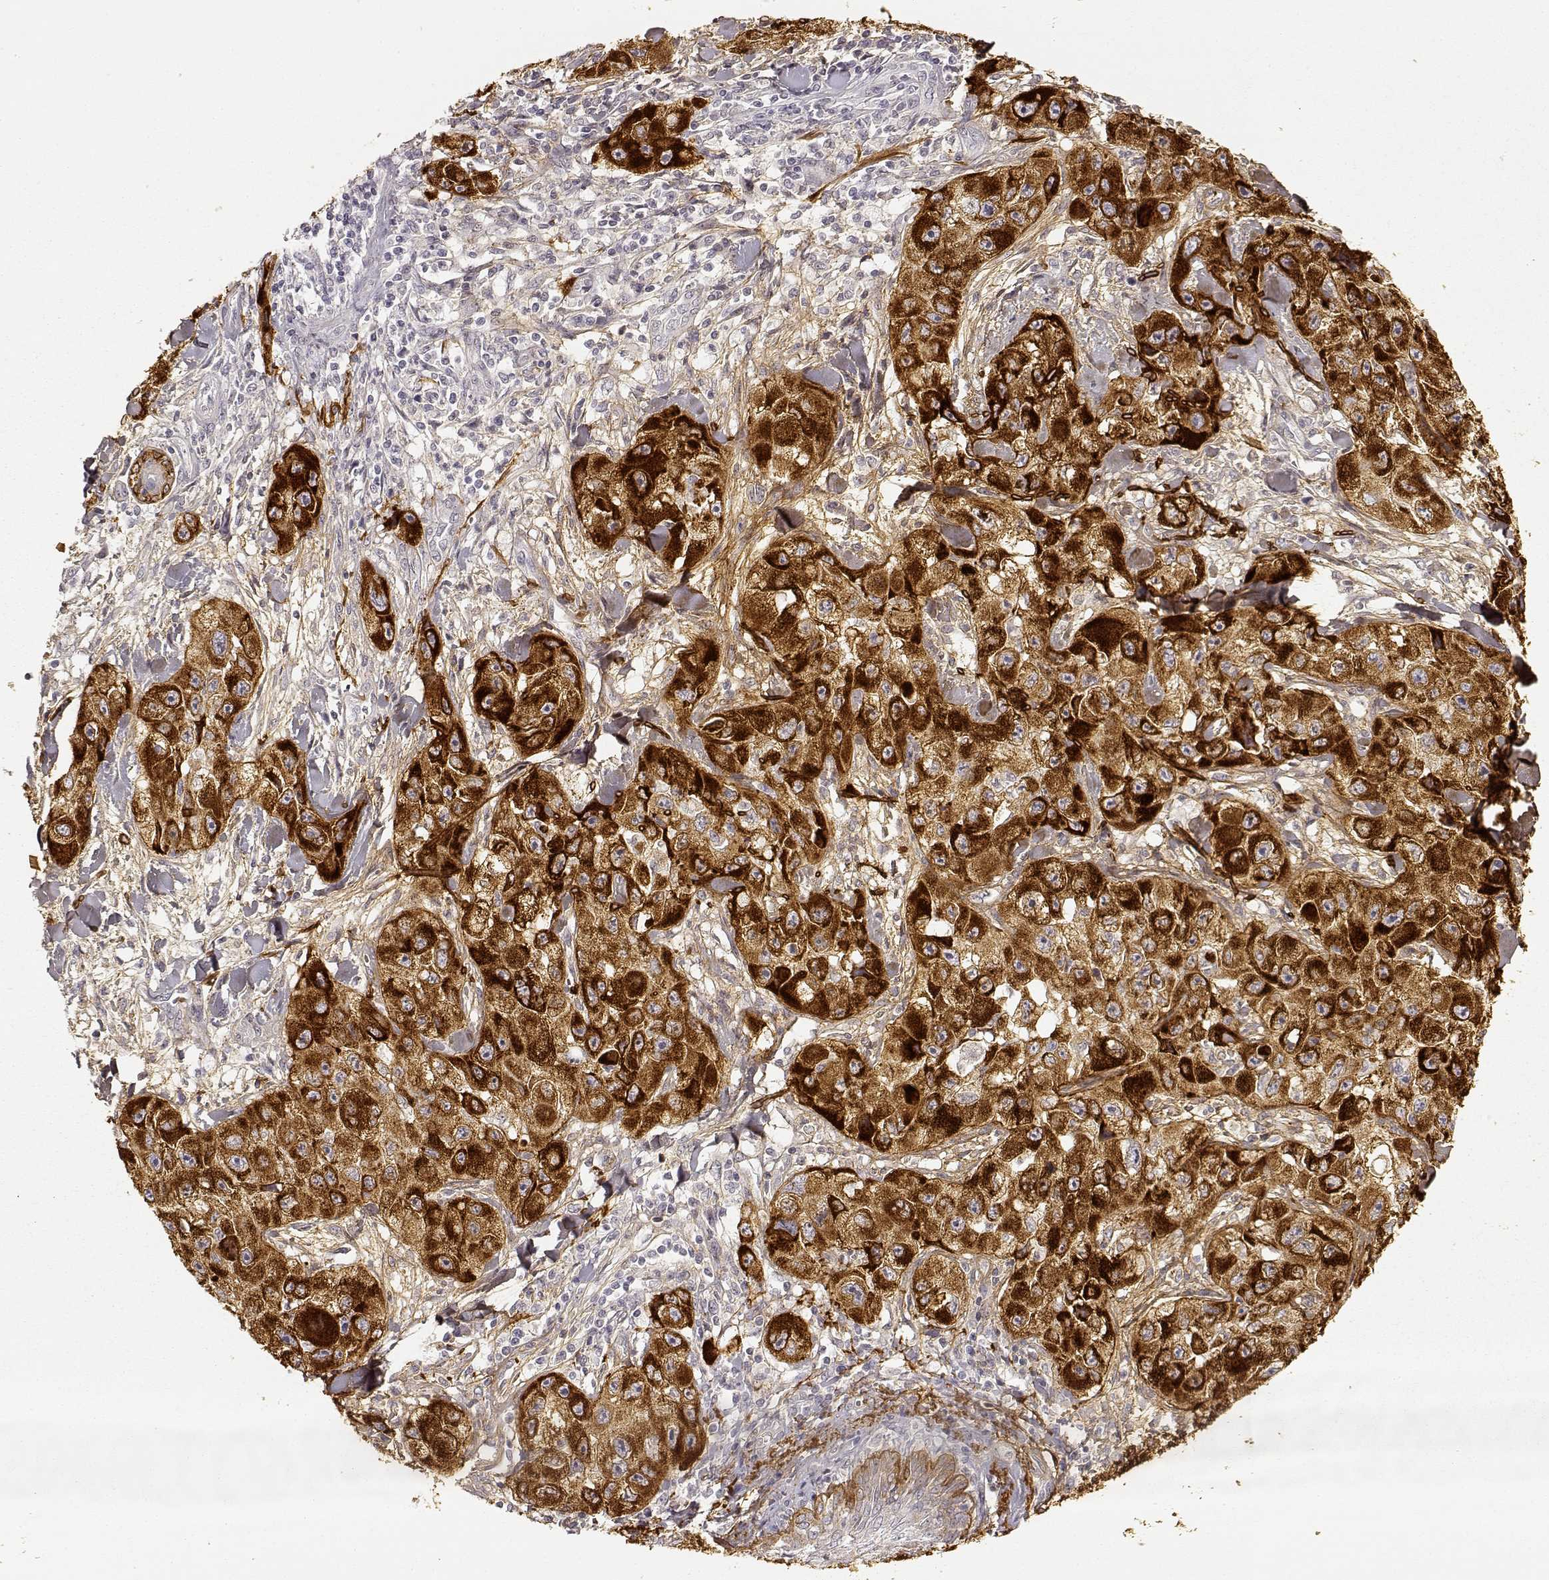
{"staining": {"intensity": "strong", "quantity": ">75%", "location": "cytoplasmic/membranous"}, "tissue": "skin cancer", "cell_type": "Tumor cells", "image_type": "cancer", "snomed": [{"axis": "morphology", "description": "Squamous cell carcinoma, NOS"}, {"axis": "topography", "description": "Skin"}, {"axis": "topography", "description": "Subcutis"}], "caption": "A micrograph of human skin cancer stained for a protein shows strong cytoplasmic/membranous brown staining in tumor cells.", "gene": "LAMC2", "patient": {"sex": "male", "age": 73}}